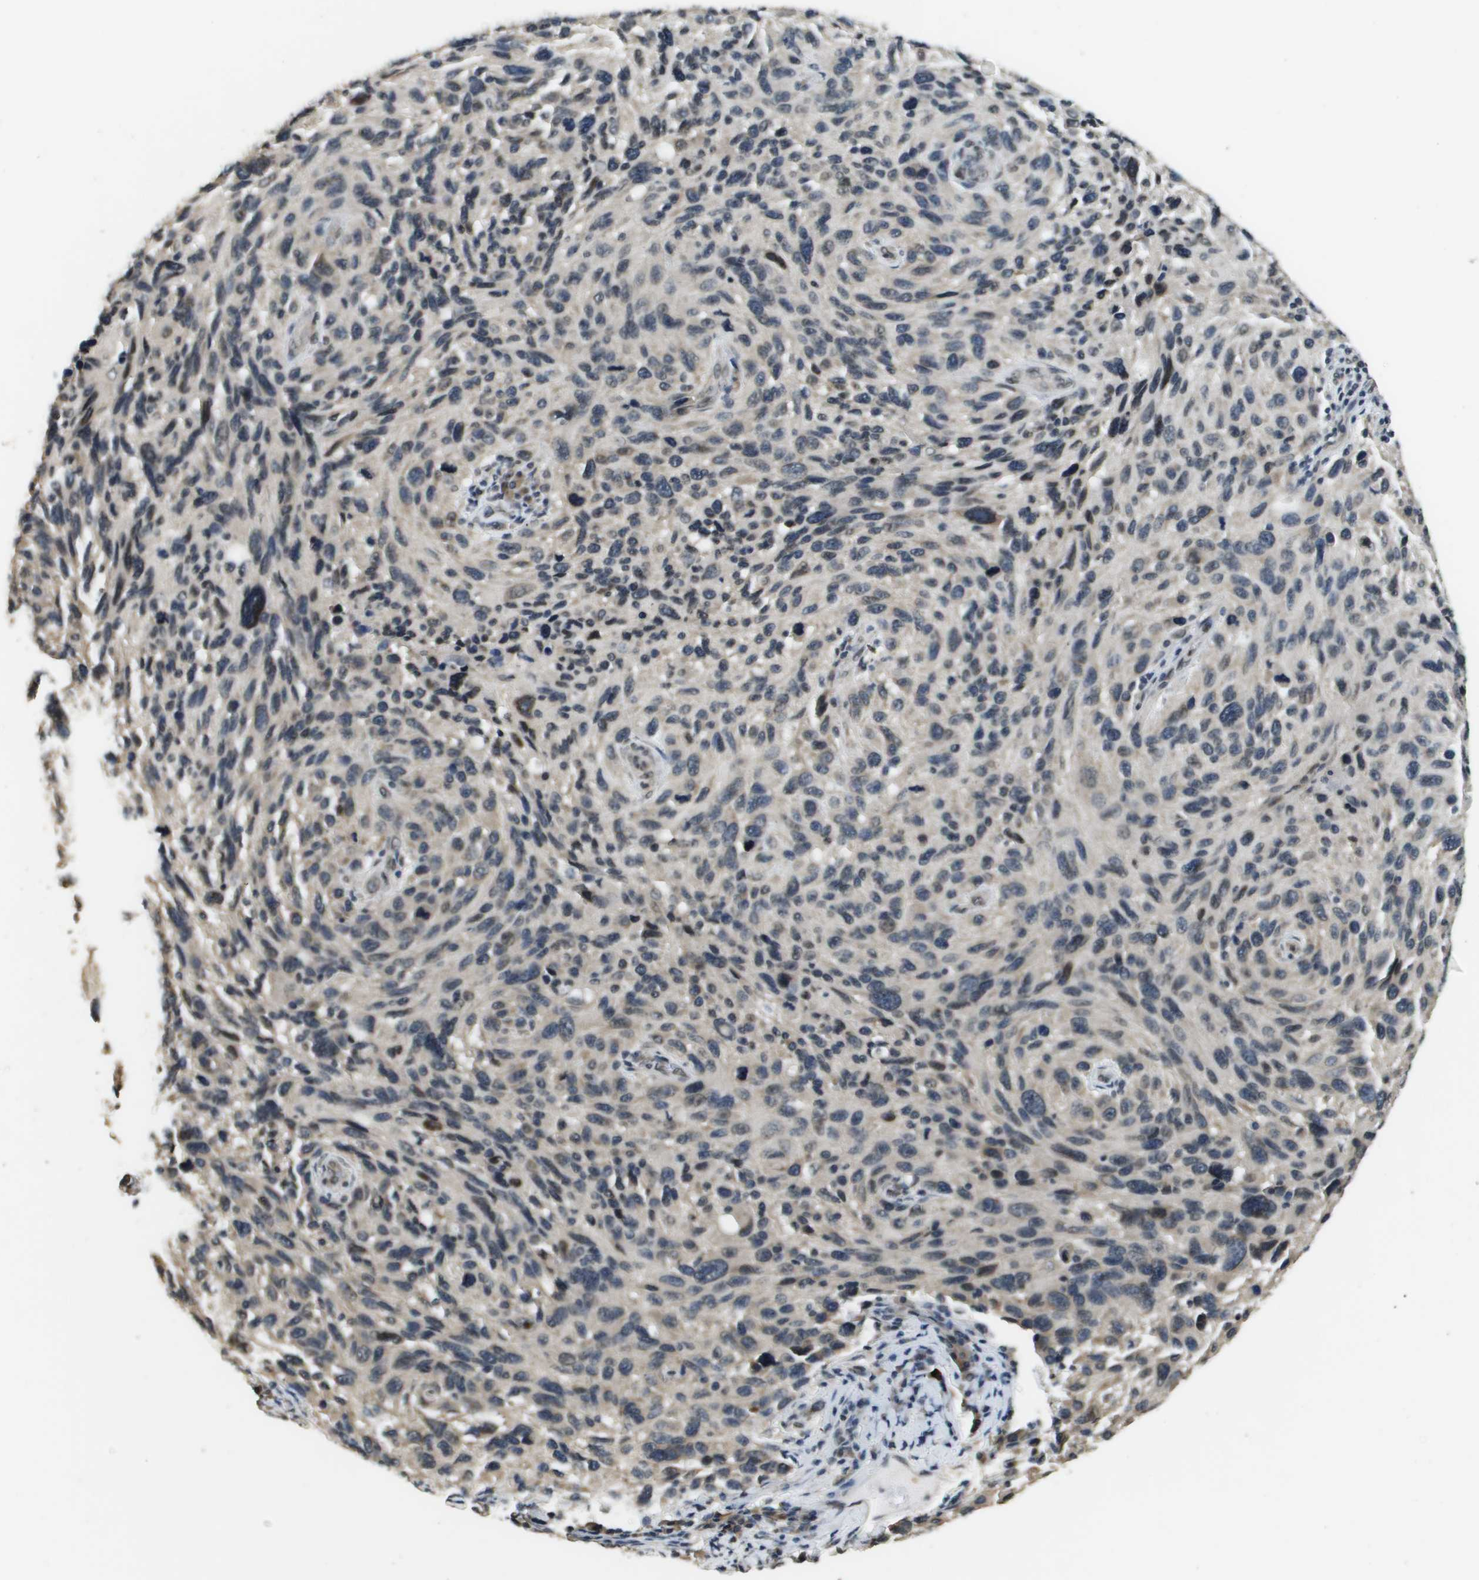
{"staining": {"intensity": "weak", "quantity": "<25%", "location": "cytoplasmic/membranous,nuclear"}, "tissue": "melanoma", "cell_type": "Tumor cells", "image_type": "cancer", "snomed": [{"axis": "morphology", "description": "Malignant melanoma, NOS"}, {"axis": "topography", "description": "Skin"}], "caption": "DAB immunohistochemical staining of melanoma displays no significant positivity in tumor cells.", "gene": "FANCC", "patient": {"sex": "male", "age": 53}}